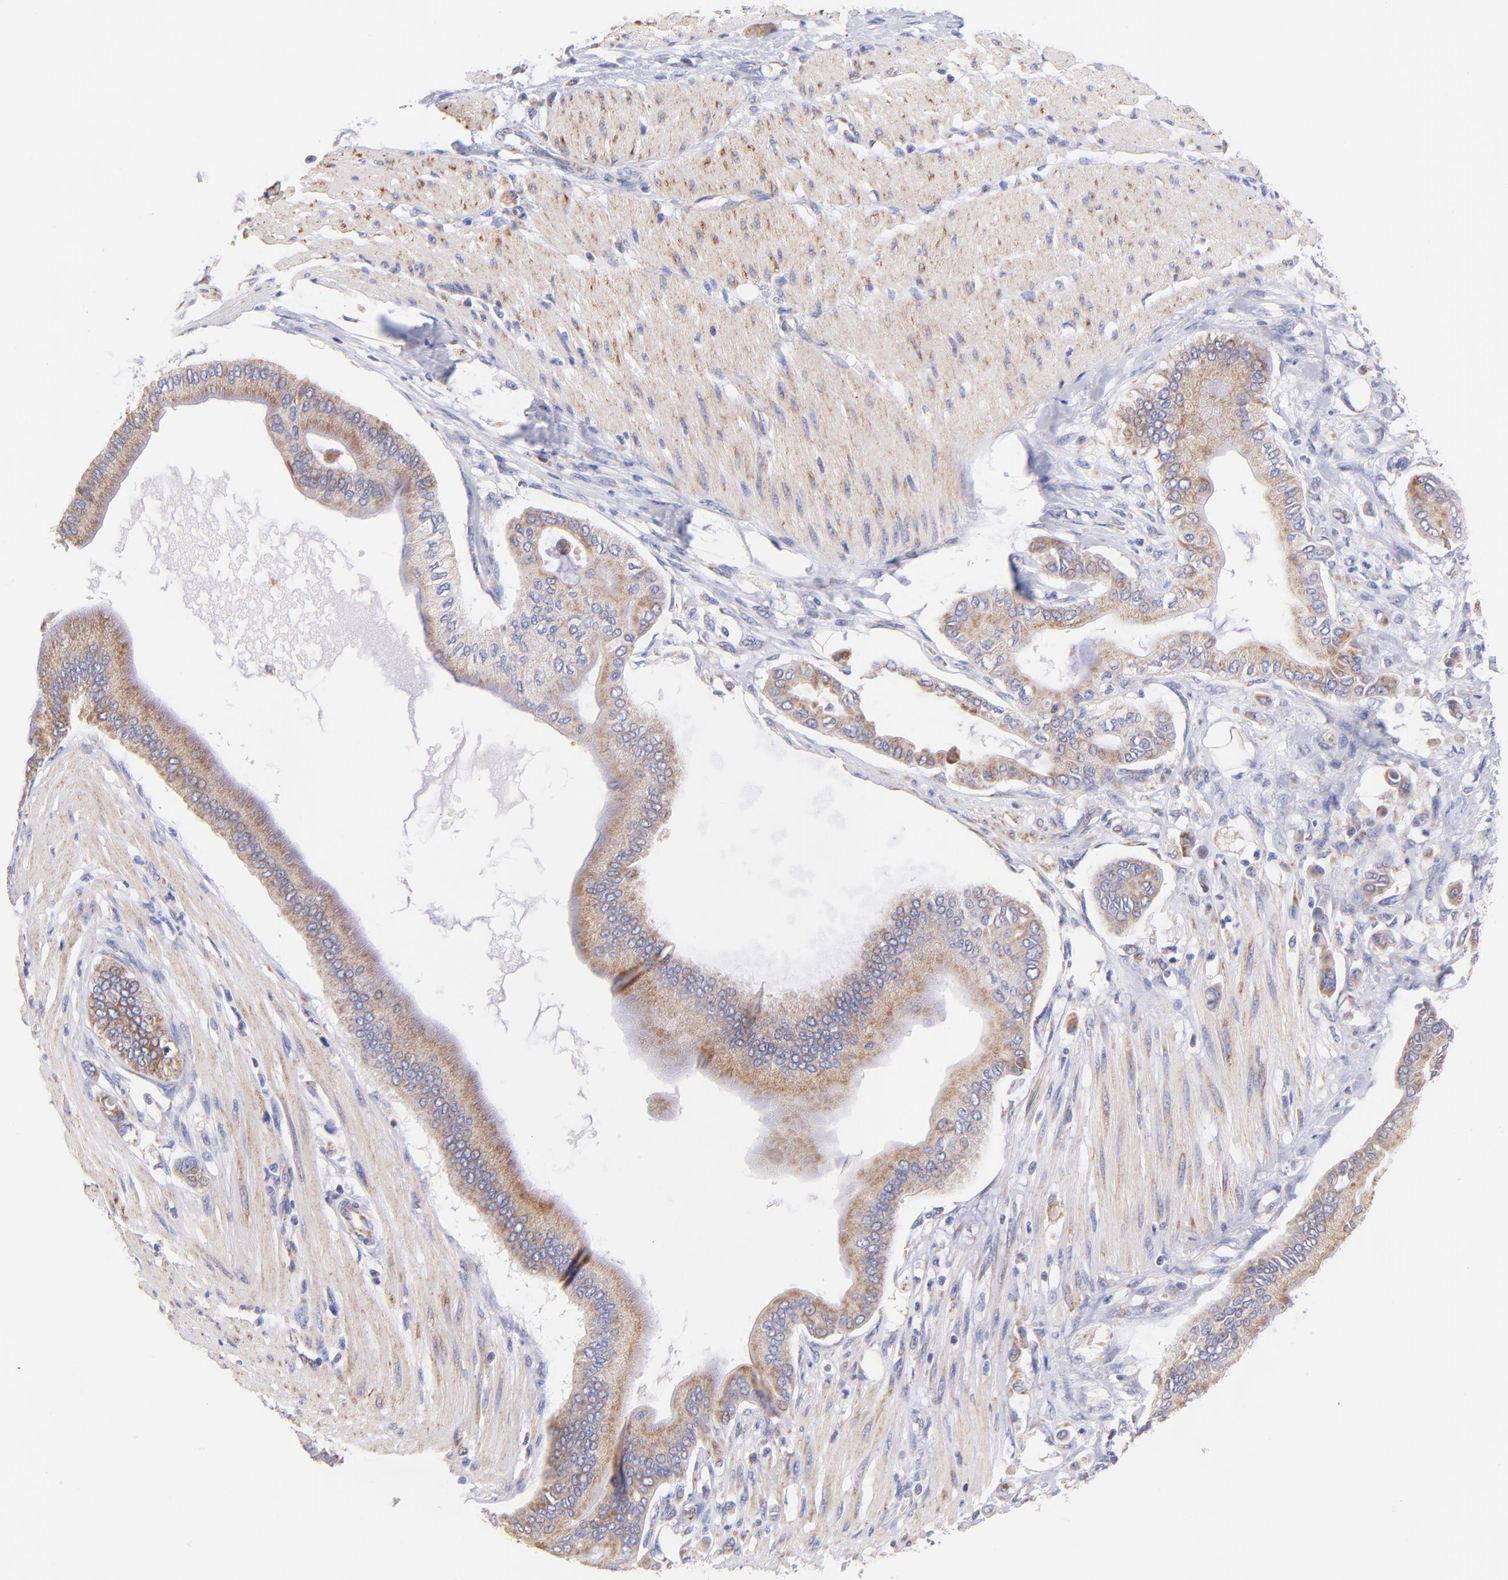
{"staining": {"intensity": "moderate", "quantity": "25%-75%", "location": "cytoplasmic/membranous"}, "tissue": "pancreatic cancer", "cell_type": "Tumor cells", "image_type": "cancer", "snomed": [{"axis": "morphology", "description": "Adenocarcinoma, NOS"}, {"axis": "morphology", "description": "Adenocarcinoma, metastatic, NOS"}, {"axis": "topography", "description": "Lymph node"}, {"axis": "topography", "description": "Pancreas"}, {"axis": "topography", "description": "Duodenum"}], "caption": "IHC image of neoplastic tissue: pancreatic cancer (adenocarcinoma) stained using immunohistochemistry (IHC) demonstrates medium levels of moderate protein expression localized specifically in the cytoplasmic/membranous of tumor cells, appearing as a cytoplasmic/membranous brown color.", "gene": "NDUFB7", "patient": {"sex": "female", "age": 64}}